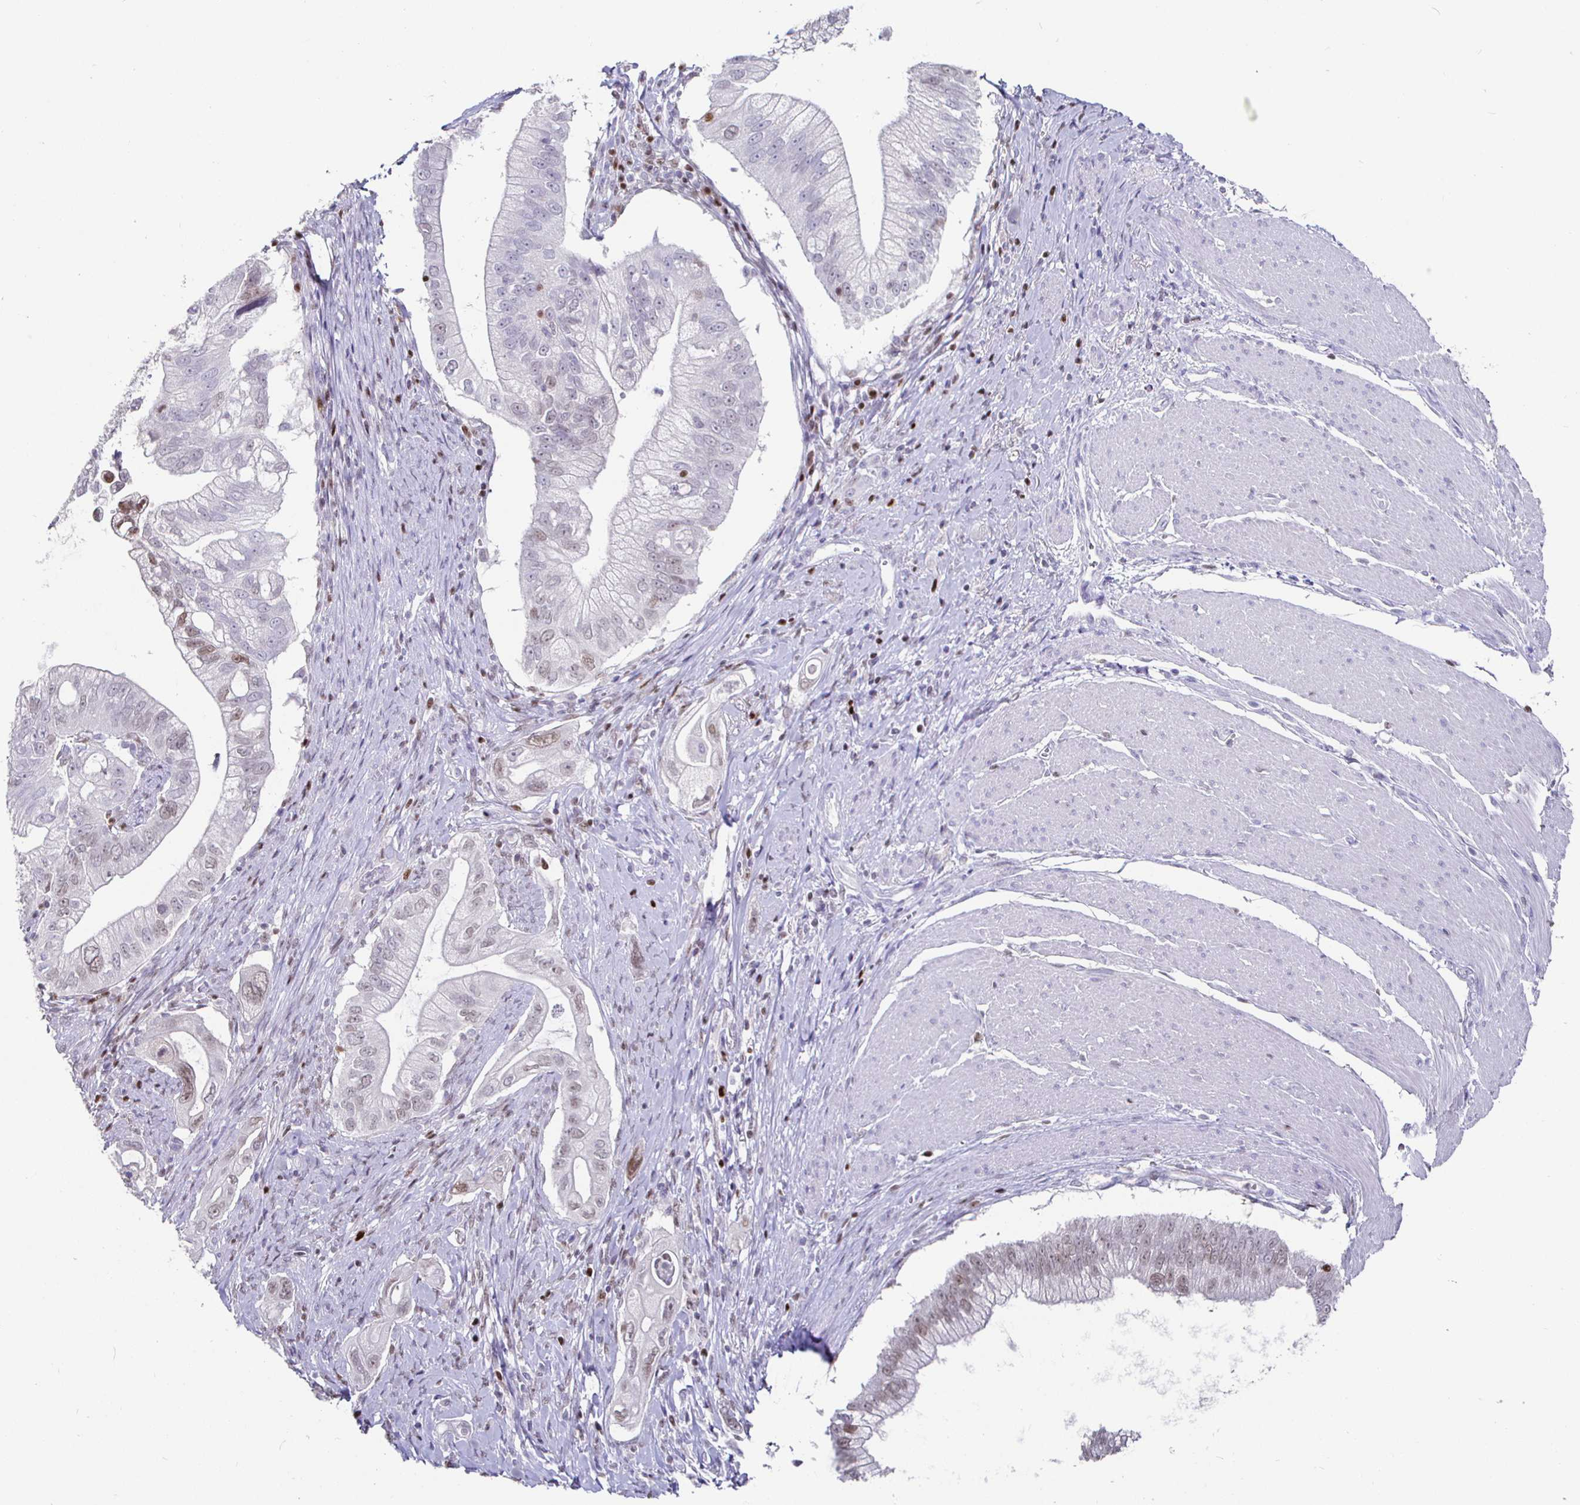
{"staining": {"intensity": "moderate", "quantity": "<25%", "location": "nuclear"}, "tissue": "pancreatic cancer", "cell_type": "Tumor cells", "image_type": "cancer", "snomed": [{"axis": "morphology", "description": "Adenocarcinoma, NOS"}, {"axis": "topography", "description": "Pancreas"}], "caption": "Pancreatic cancer tissue exhibits moderate nuclear expression in about <25% of tumor cells", "gene": "RUNX2", "patient": {"sex": "male", "age": 70}}